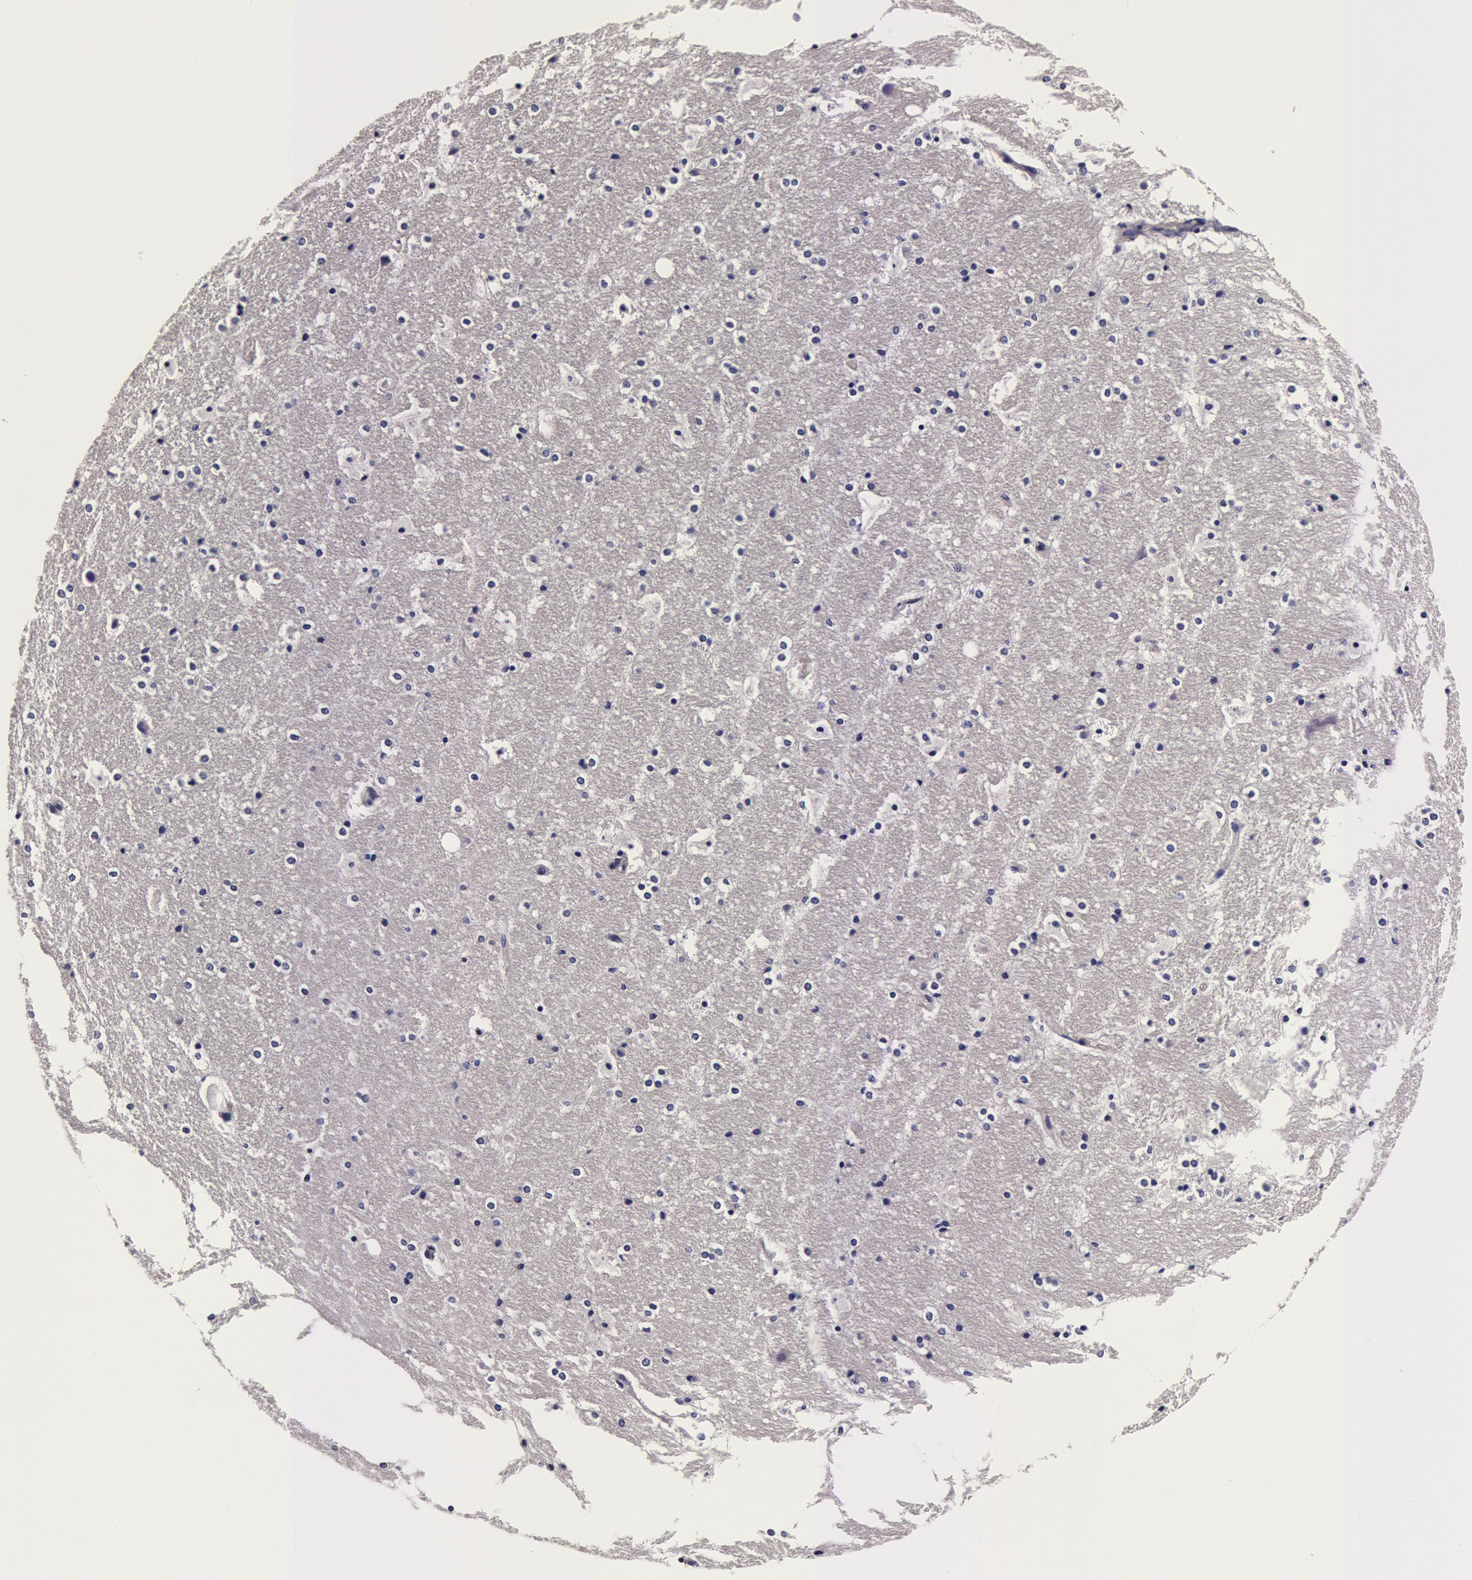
{"staining": {"intensity": "negative", "quantity": "none", "location": "none"}, "tissue": "hippocampus", "cell_type": "Glial cells", "image_type": "normal", "snomed": [{"axis": "morphology", "description": "Normal tissue, NOS"}, {"axis": "topography", "description": "Hippocampus"}], "caption": "This is an immunohistochemistry (IHC) micrograph of normal human hippocampus. There is no positivity in glial cells.", "gene": "CCDC22", "patient": {"sex": "female", "age": 19}}